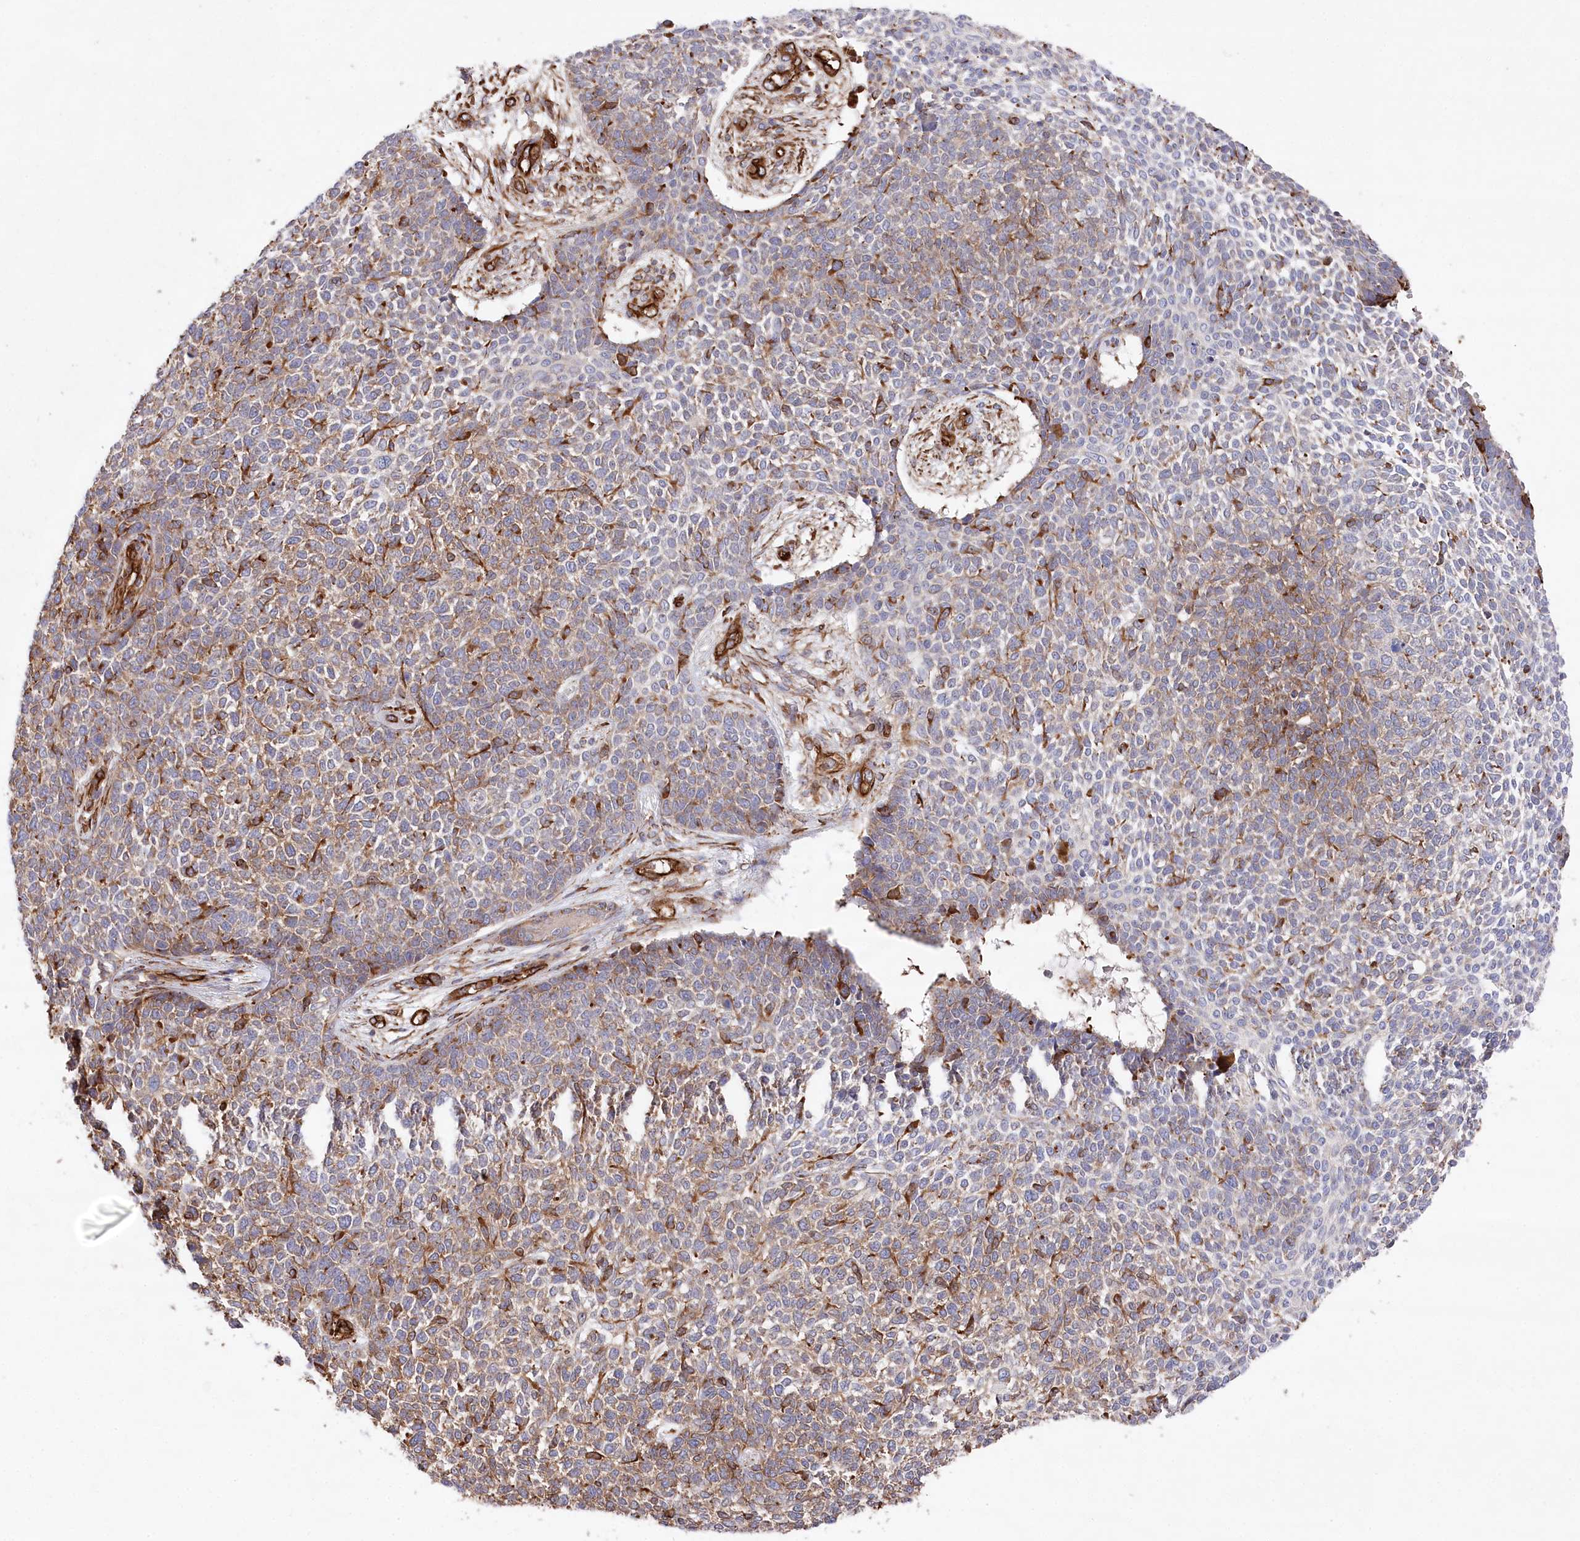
{"staining": {"intensity": "moderate", "quantity": "25%-75%", "location": "cytoplasmic/membranous"}, "tissue": "skin cancer", "cell_type": "Tumor cells", "image_type": "cancer", "snomed": [{"axis": "morphology", "description": "Basal cell carcinoma"}, {"axis": "topography", "description": "Skin"}], "caption": "High-power microscopy captured an immunohistochemistry micrograph of basal cell carcinoma (skin), revealing moderate cytoplasmic/membranous expression in about 25%-75% of tumor cells.", "gene": "MTPAP", "patient": {"sex": "female", "age": 84}}